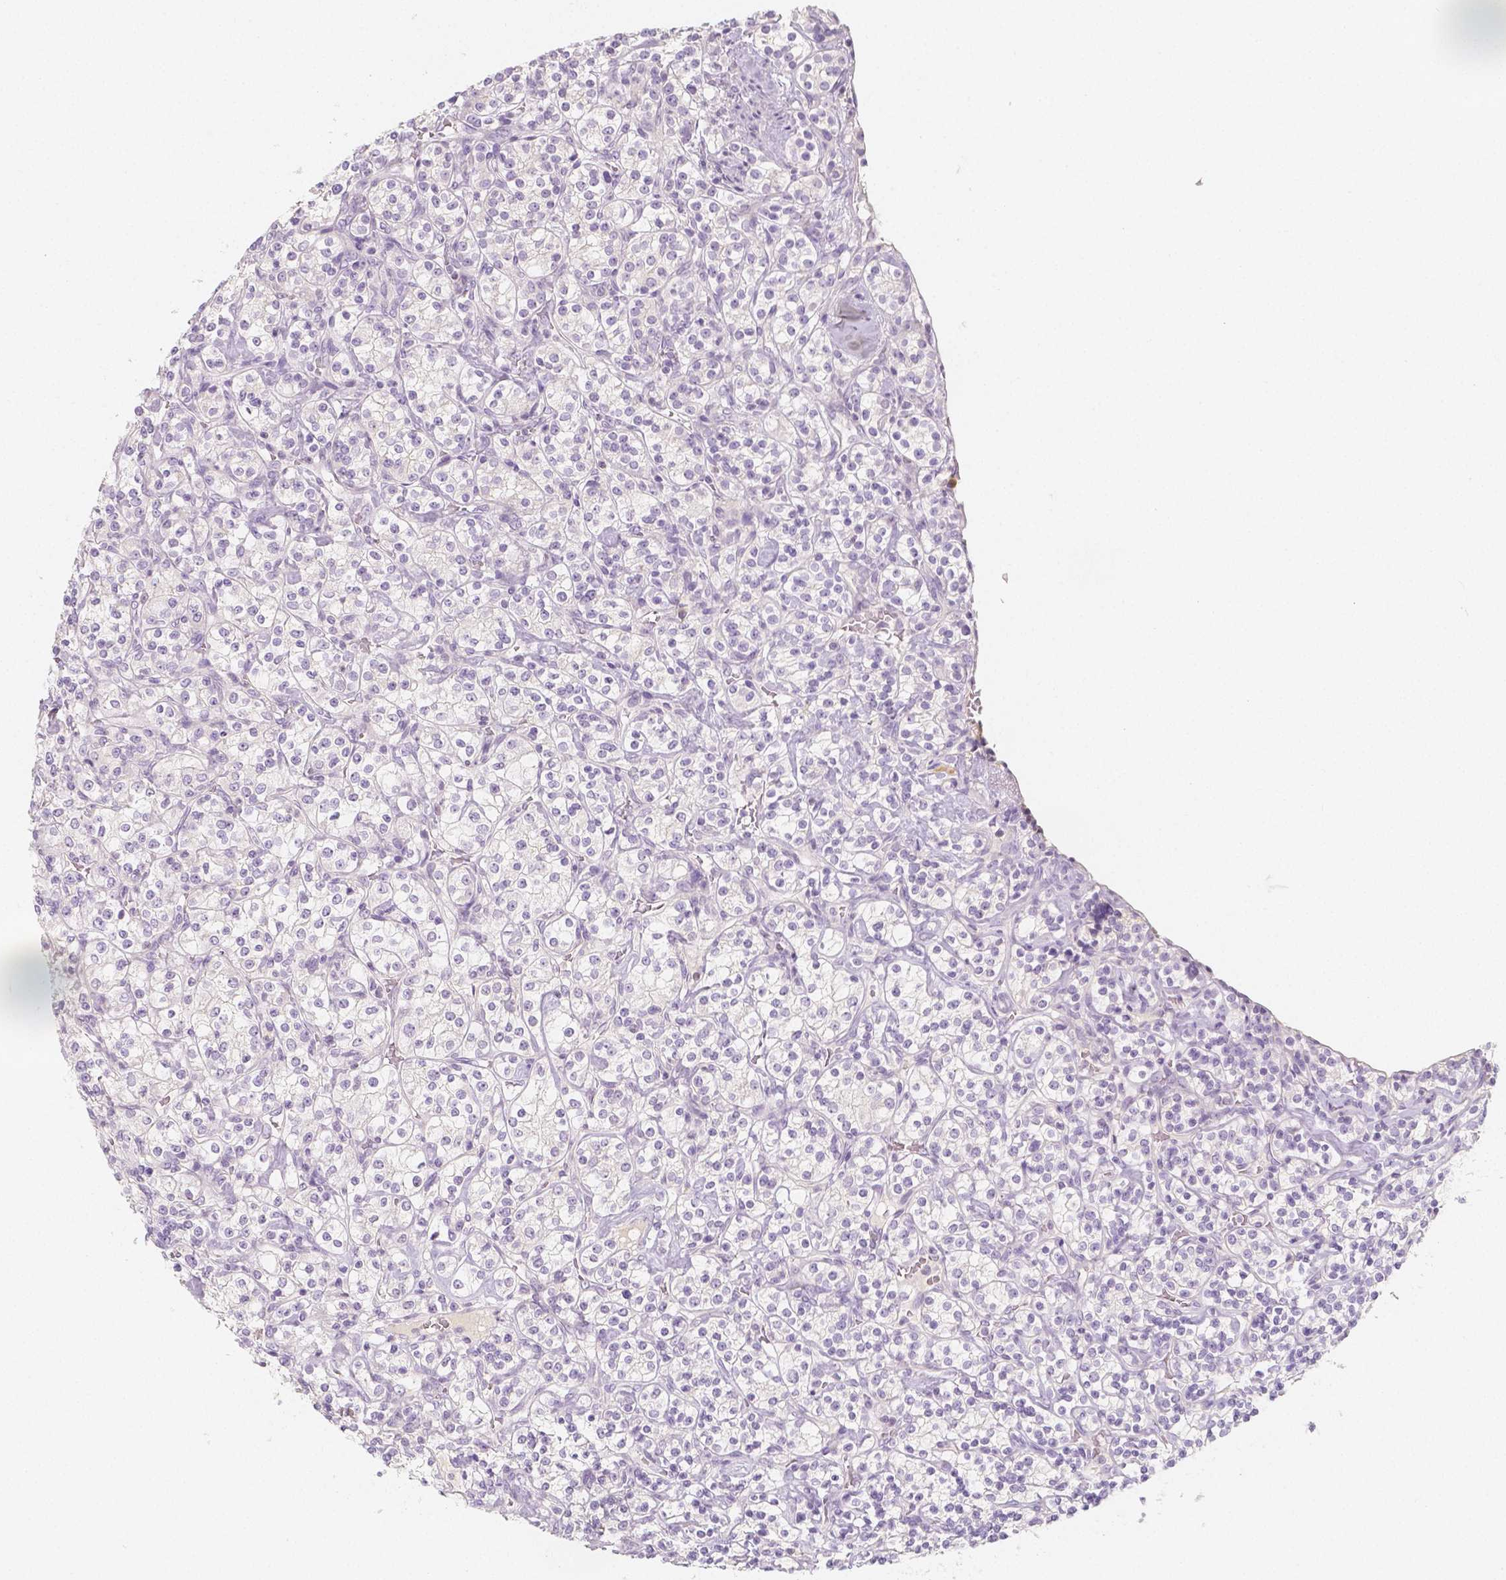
{"staining": {"intensity": "negative", "quantity": "none", "location": "none"}, "tissue": "renal cancer", "cell_type": "Tumor cells", "image_type": "cancer", "snomed": [{"axis": "morphology", "description": "Adenocarcinoma, NOS"}, {"axis": "topography", "description": "Kidney"}], "caption": "Image shows no significant protein positivity in tumor cells of renal cancer (adenocarcinoma). (DAB immunohistochemistry visualized using brightfield microscopy, high magnification).", "gene": "BATF", "patient": {"sex": "male", "age": 77}}